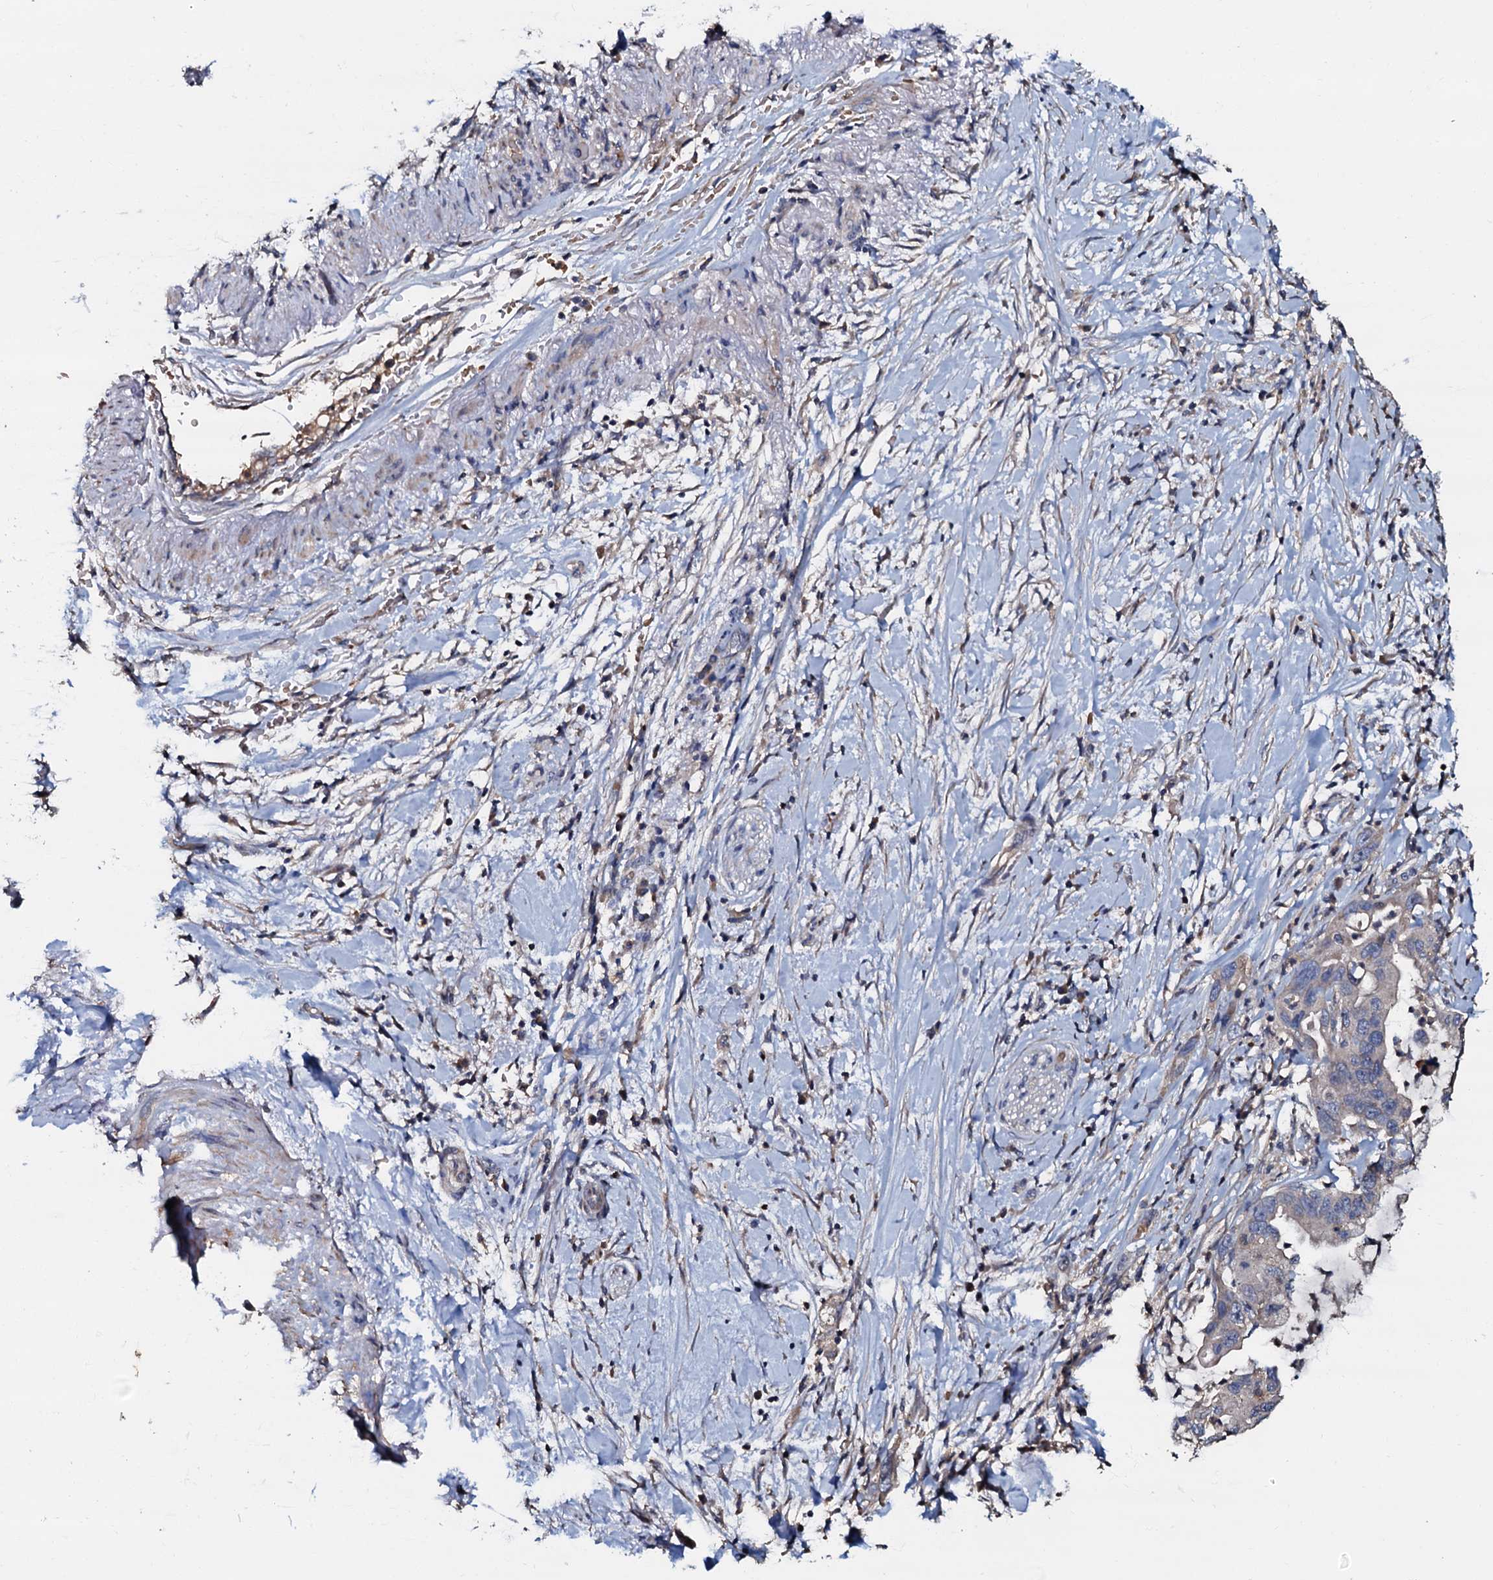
{"staining": {"intensity": "weak", "quantity": "<25%", "location": "cytoplasmic/membranous"}, "tissue": "pancreatic cancer", "cell_type": "Tumor cells", "image_type": "cancer", "snomed": [{"axis": "morphology", "description": "Adenocarcinoma, NOS"}, {"axis": "topography", "description": "Pancreas"}], "caption": "A histopathology image of pancreatic adenocarcinoma stained for a protein demonstrates no brown staining in tumor cells.", "gene": "CPNE2", "patient": {"sex": "female", "age": 71}}